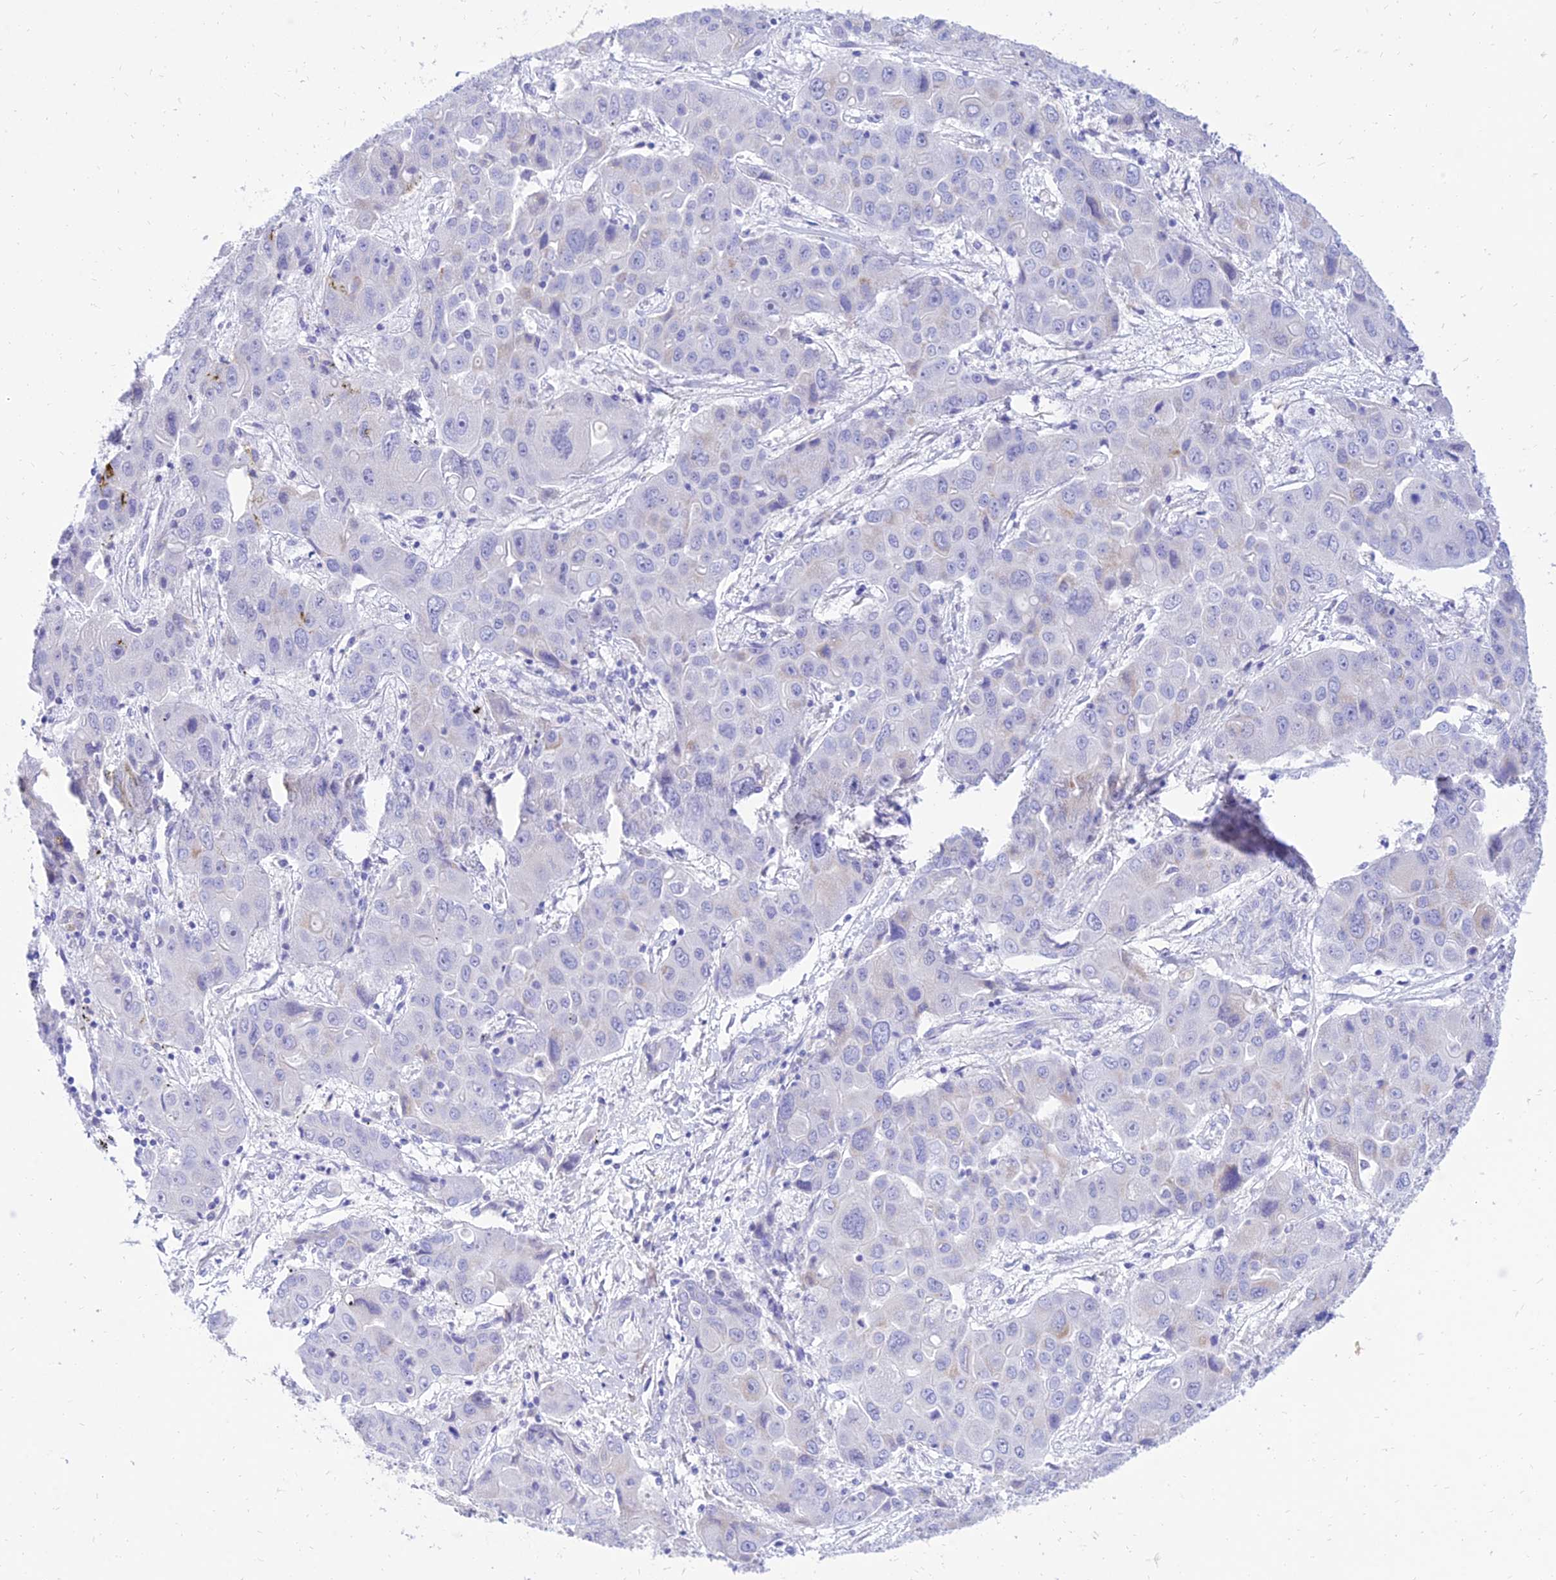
{"staining": {"intensity": "weak", "quantity": "<25%", "location": "cytoplasmic/membranous"}, "tissue": "liver cancer", "cell_type": "Tumor cells", "image_type": "cancer", "snomed": [{"axis": "morphology", "description": "Cholangiocarcinoma"}, {"axis": "topography", "description": "Liver"}], "caption": "Liver cancer (cholangiocarcinoma) was stained to show a protein in brown. There is no significant staining in tumor cells.", "gene": "PKN3", "patient": {"sex": "male", "age": 67}}